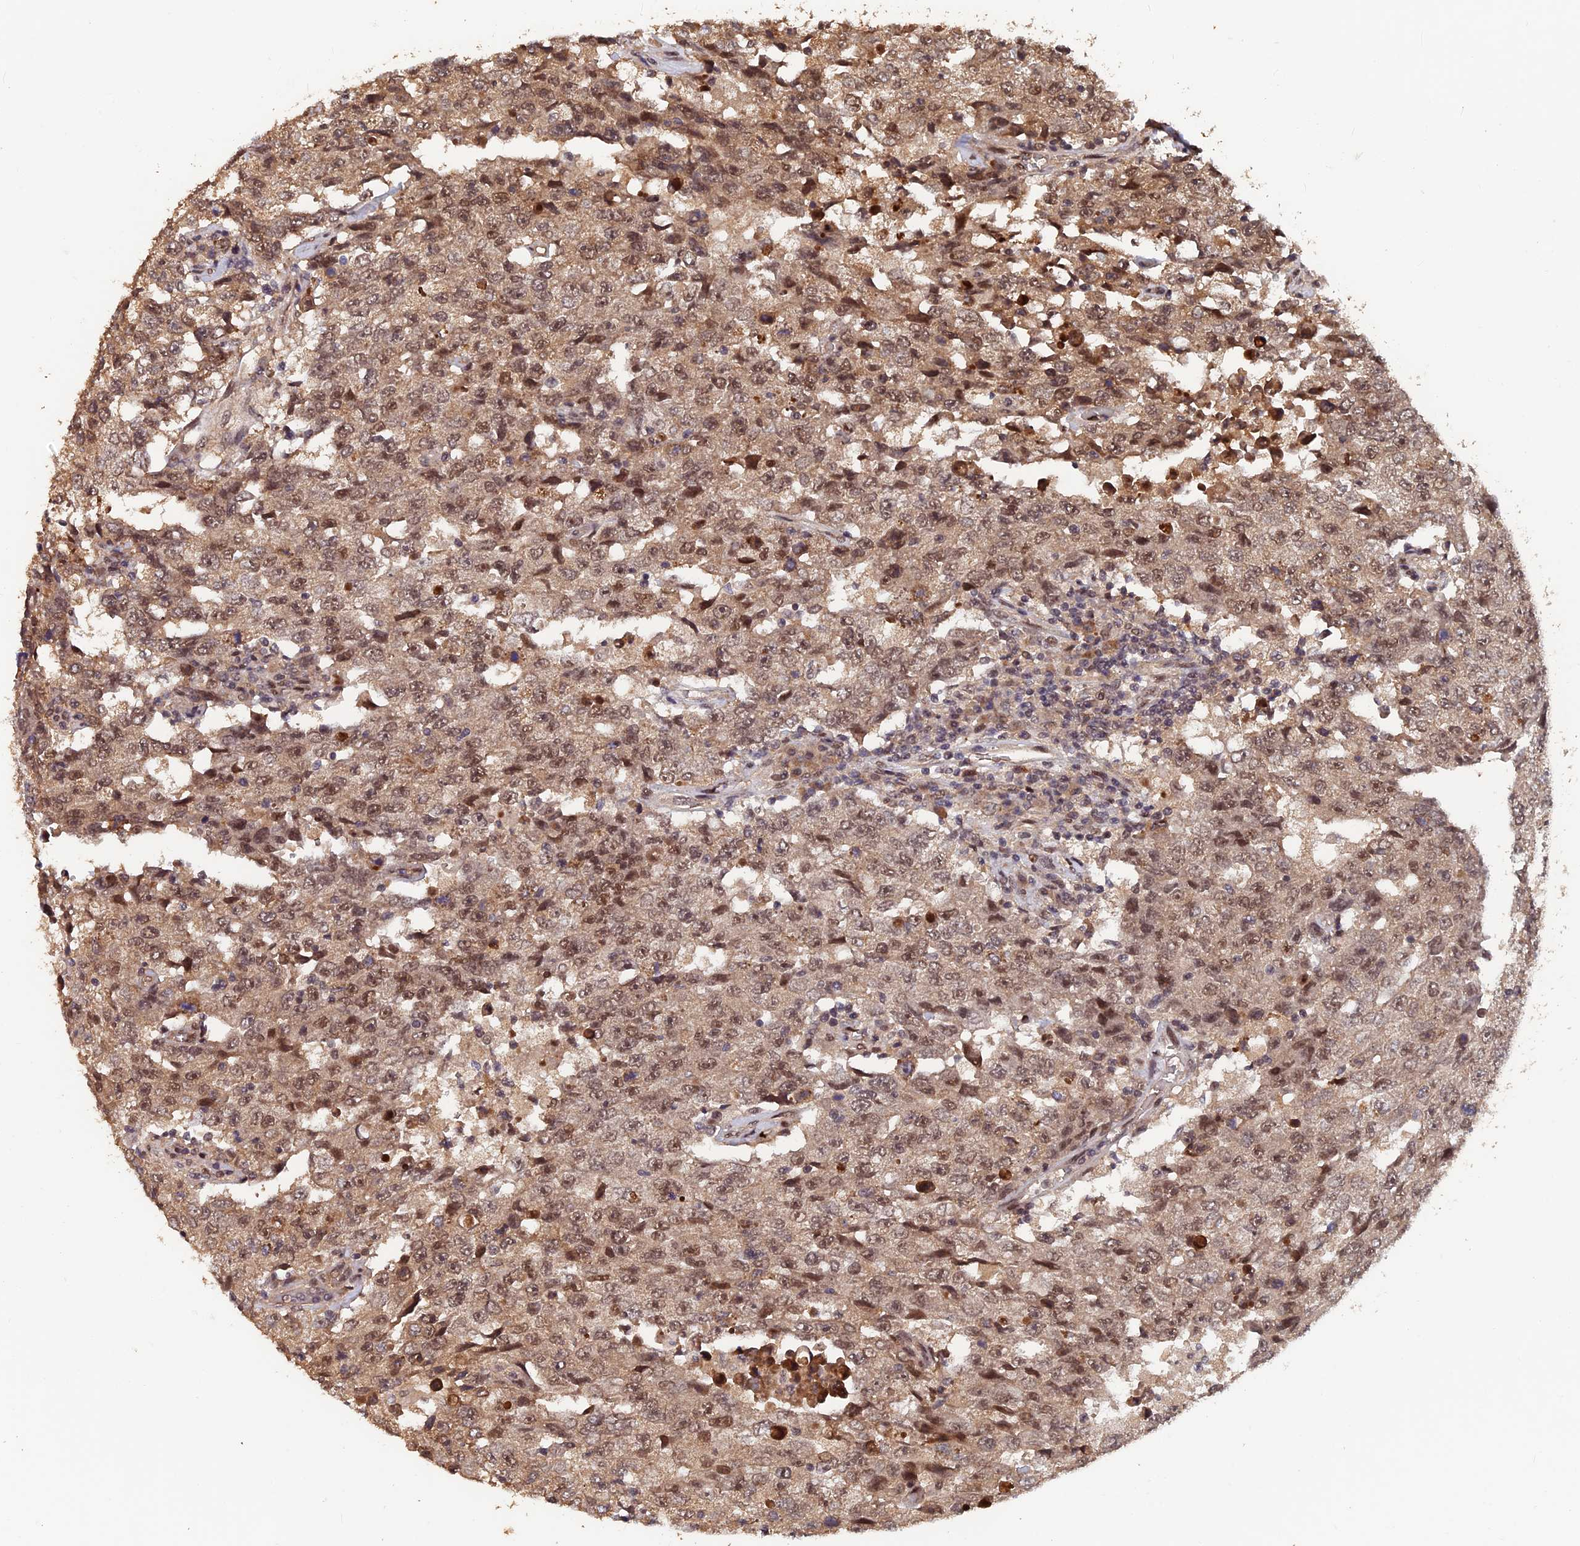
{"staining": {"intensity": "moderate", "quantity": ">75%", "location": "nuclear"}, "tissue": "testis cancer", "cell_type": "Tumor cells", "image_type": "cancer", "snomed": [{"axis": "morphology", "description": "Carcinoma, Embryonal, NOS"}, {"axis": "topography", "description": "Testis"}], "caption": "The immunohistochemical stain highlights moderate nuclear staining in tumor cells of embryonal carcinoma (testis) tissue.", "gene": "FAM53C", "patient": {"sex": "male", "age": 26}}